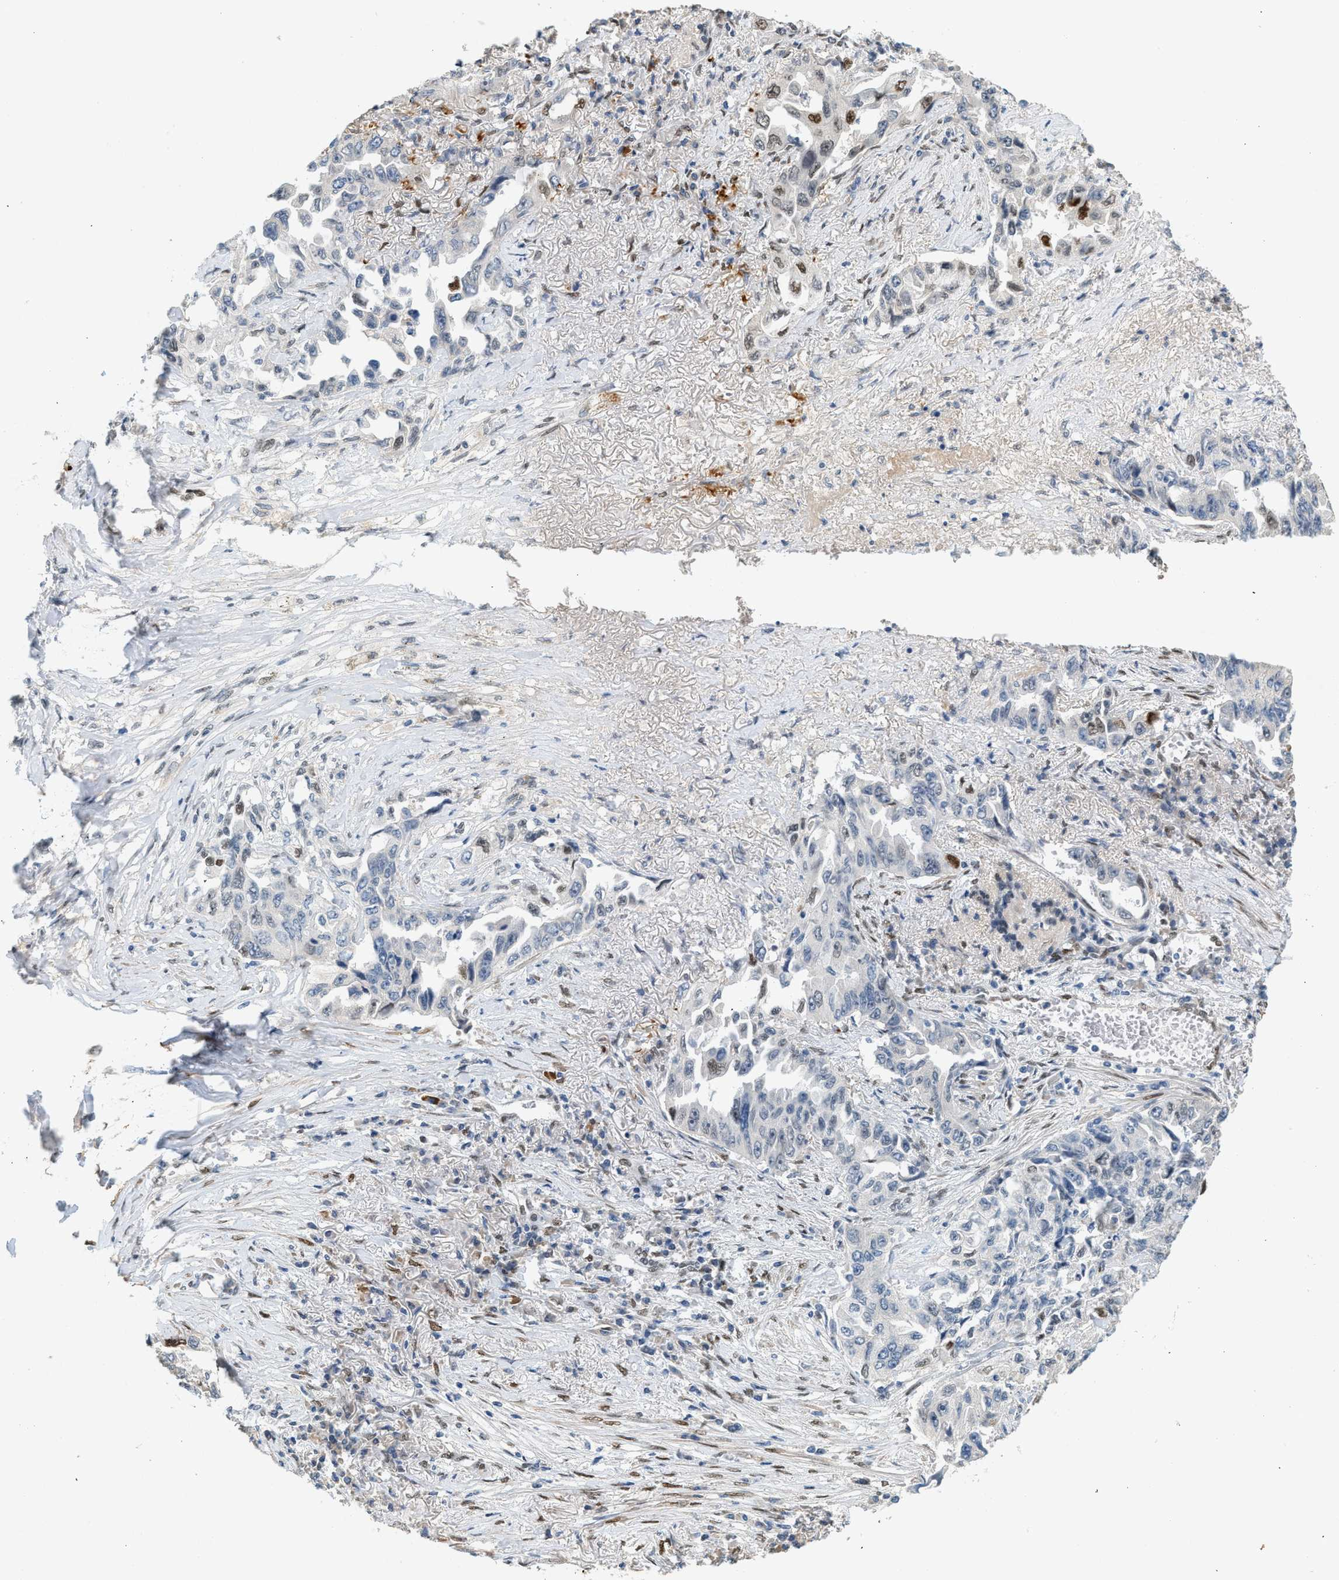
{"staining": {"intensity": "moderate", "quantity": "<25%", "location": "nuclear"}, "tissue": "lung cancer", "cell_type": "Tumor cells", "image_type": "cancer", "snomed": [{"axis": "morphology", "description": "Adenocarcinoma, NOS"}, {"axis": "topography", "description": "Lung"}], "caption": "Protein staining of lung cancer tissue demonstrates moderate nuclear positivity in approximately <25% of tumor cells. (DAB (3,3'-diaminobenzidine) IHC, brown staining for protein, blue staining for nuclei).", "gene": "ZBTB20", "patient": {"sex": "female", "age": 51}}